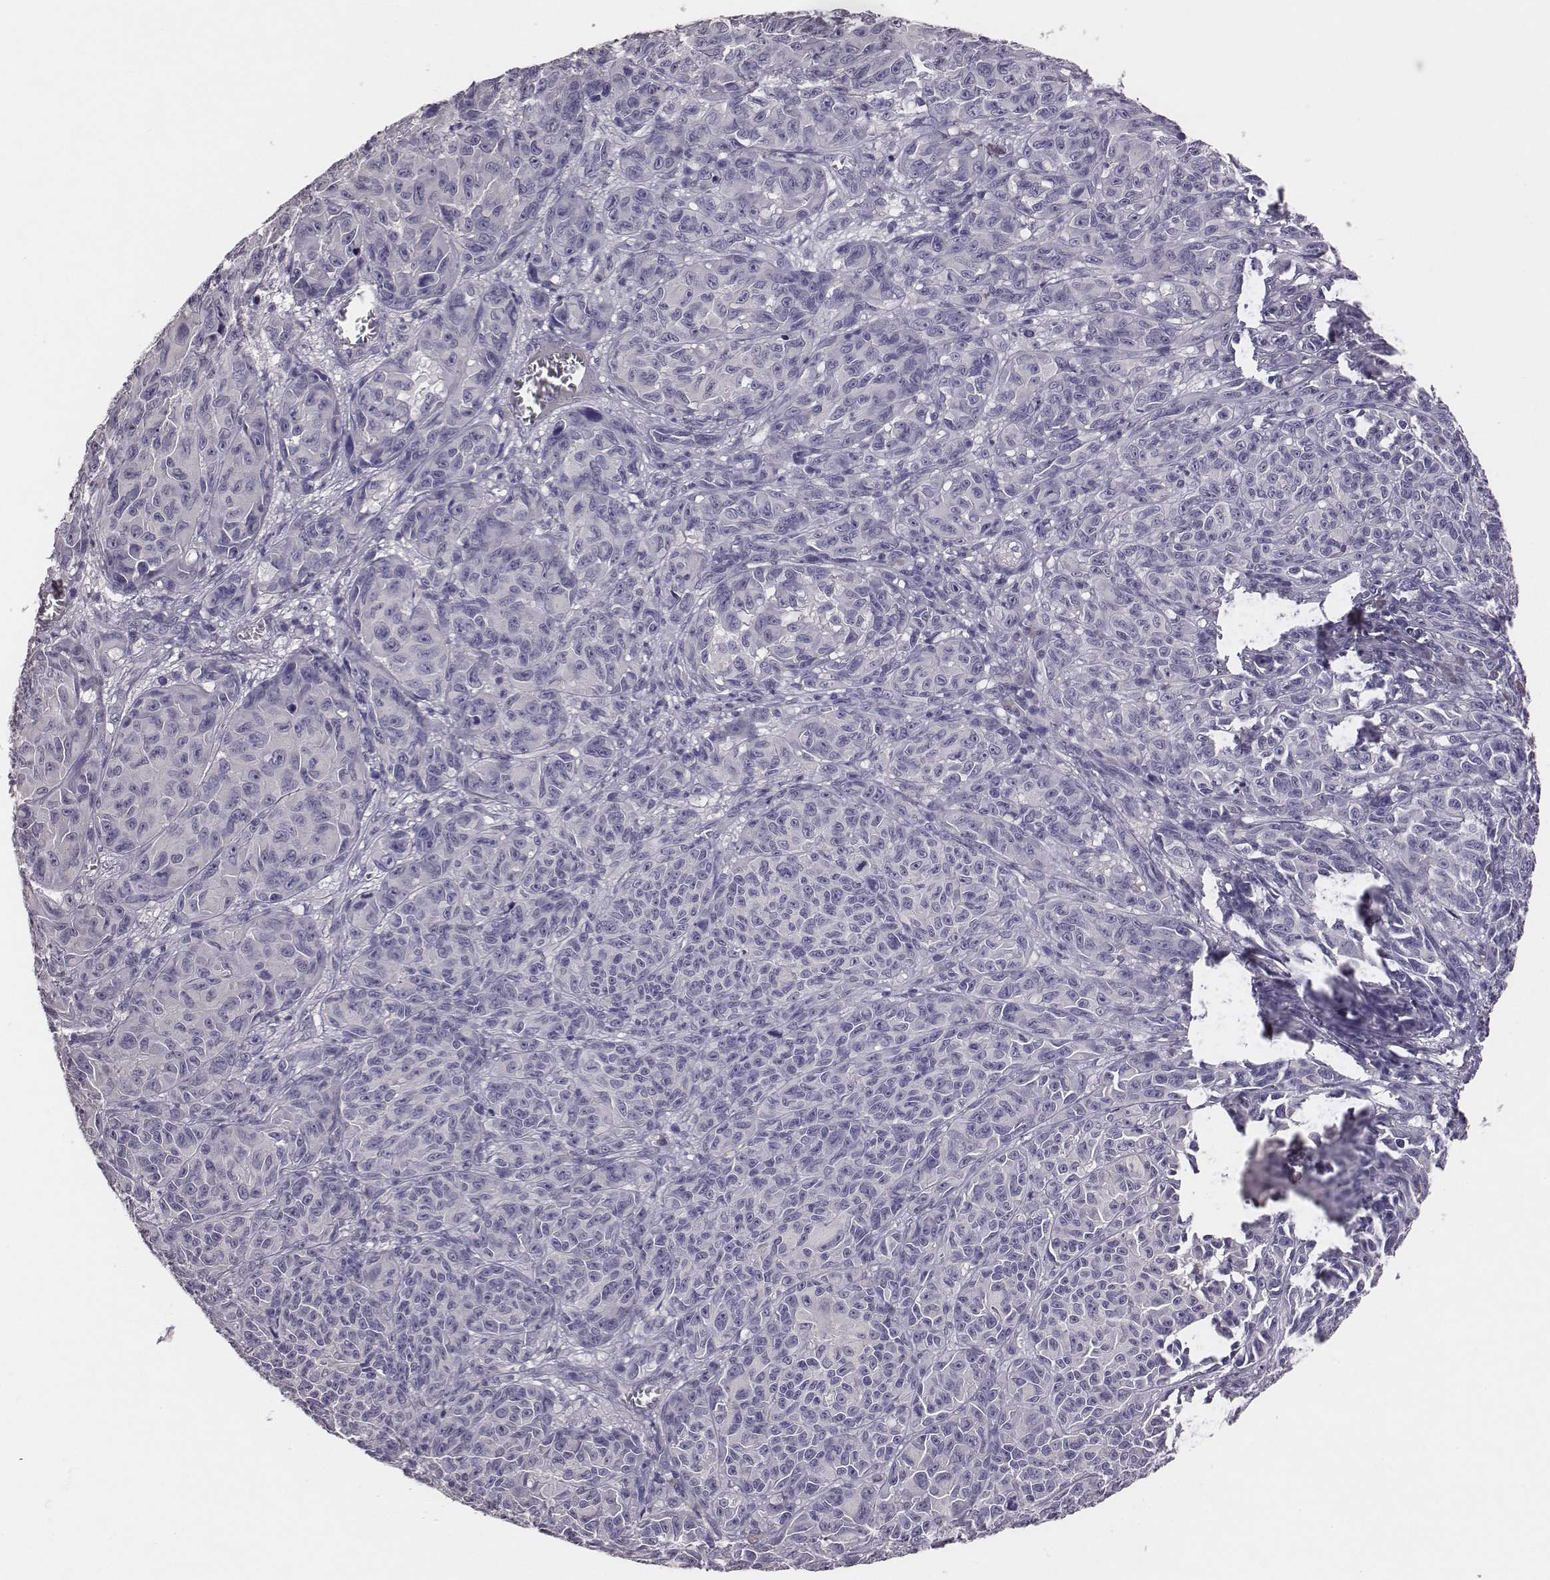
{"staining": {"intensity": "negative", "quantity": "none", "location": "none"}, "tissue": "melanoma", "cell_type": "Tumor cells", "image_type": "cancer", "snomed": [{"axis": "morphology", "description": "Malignant melanoma, NOS"}, {"axis": "topography", "description": "Vulva, labia, clitoris and Bartholin´s gland, NO"}], "caption": "Immunohistochemical staining of human melanoma demonstrates no significant expression in tumor cells. (IHC, brightfield microscopy, high magnification).", "gene": "EN1", "patient": {"sex": "female", "age": 75}}